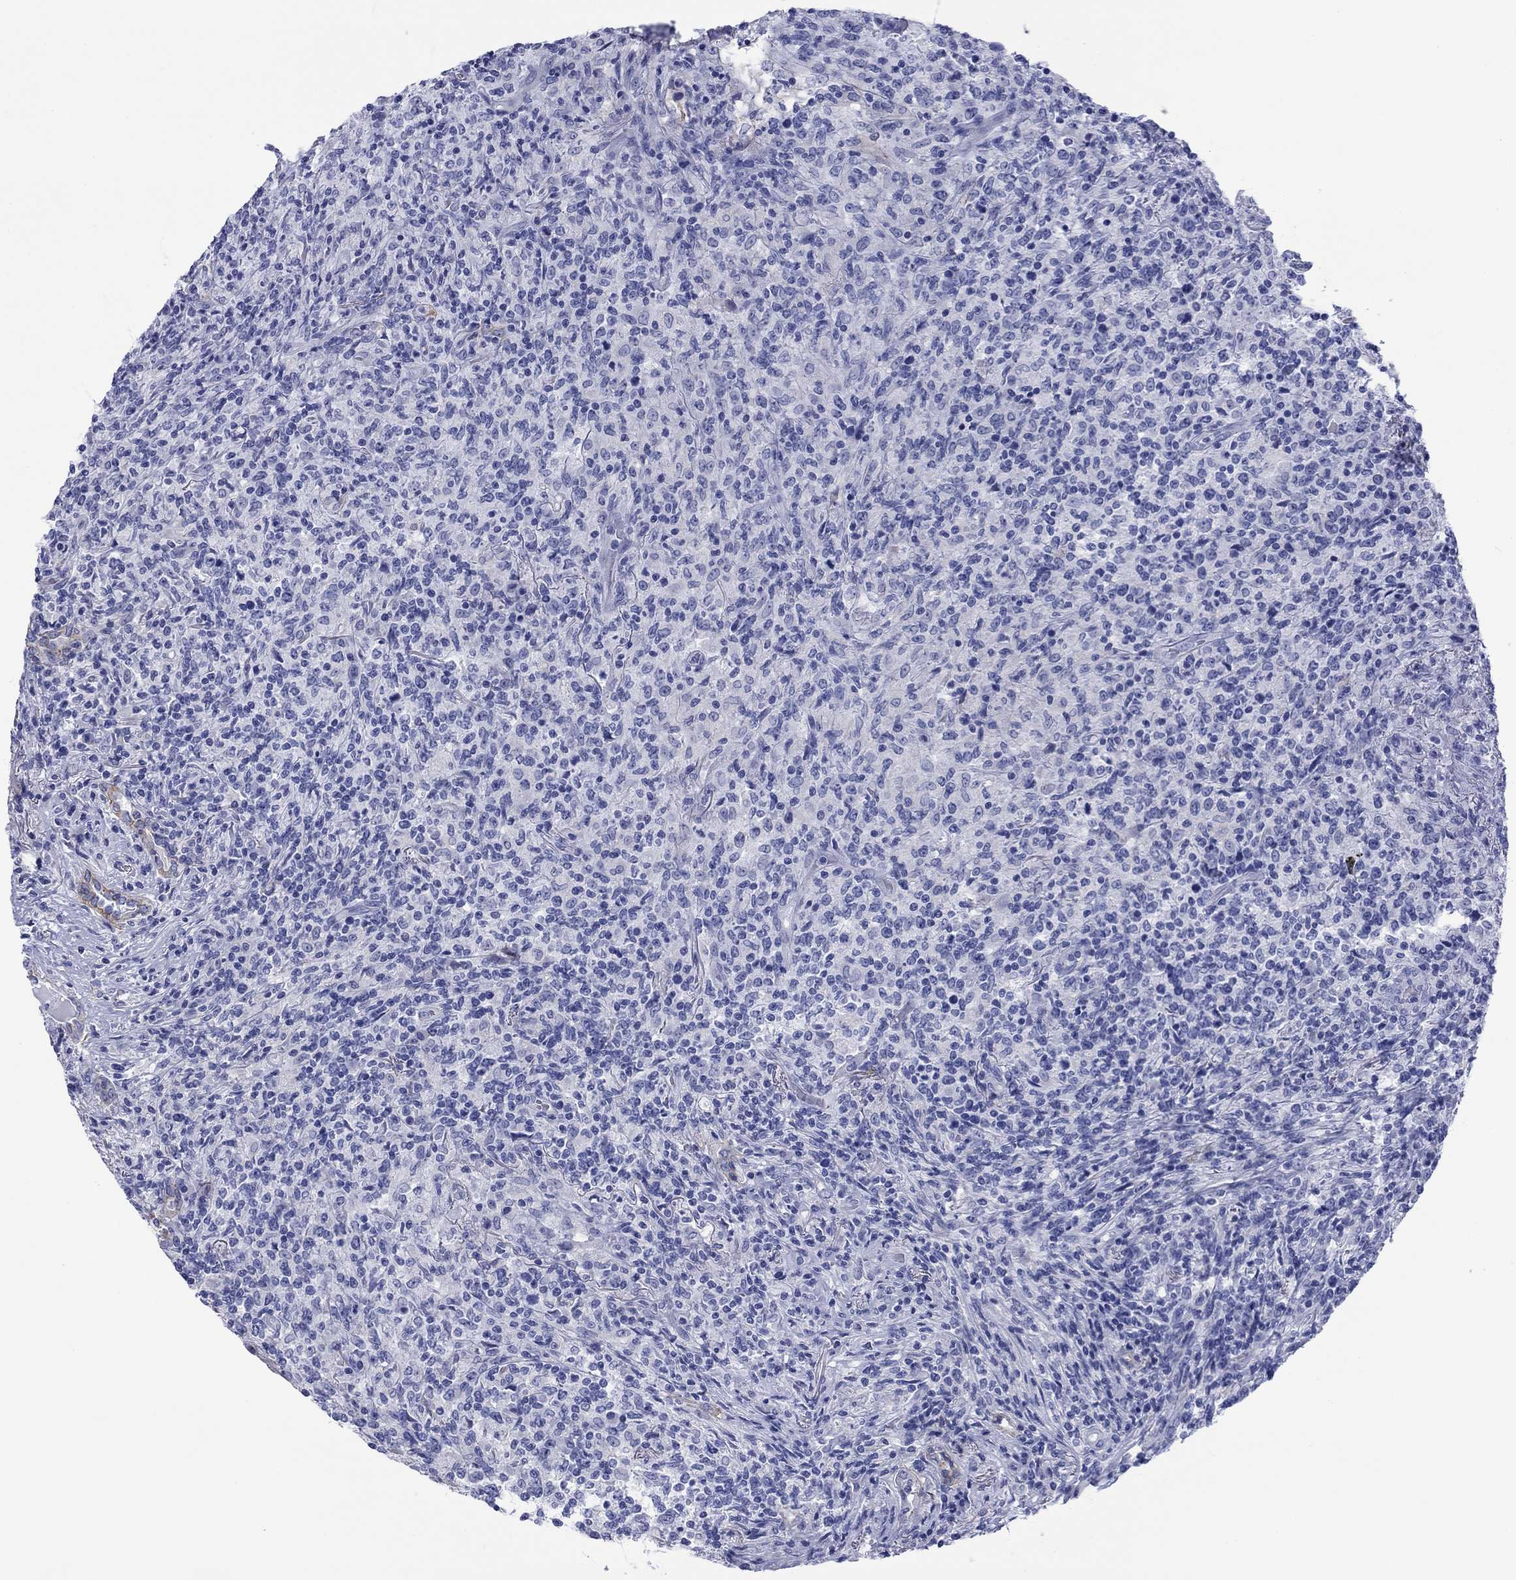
{"staining": {"intensity": "negative", "quantity": "none", "location": "none"}, "tissue": "lymphoma", "cell_type": "Tumor cells", "image_type": "cancer", "snomed": [{"axis": "morphology", "description": "Malignant lymphoma, non-Hodgkin's type, High grade"}, {"axis": "topography", "description": "Lung"}], "caption": "Histopathology image shows no protein positivity in tumor cells of high-grade malignant lymphoma, non-Hodgkin's type tissue.", "gene": "ATP1B1", "patient": {"sex": "male", "age": 79}}